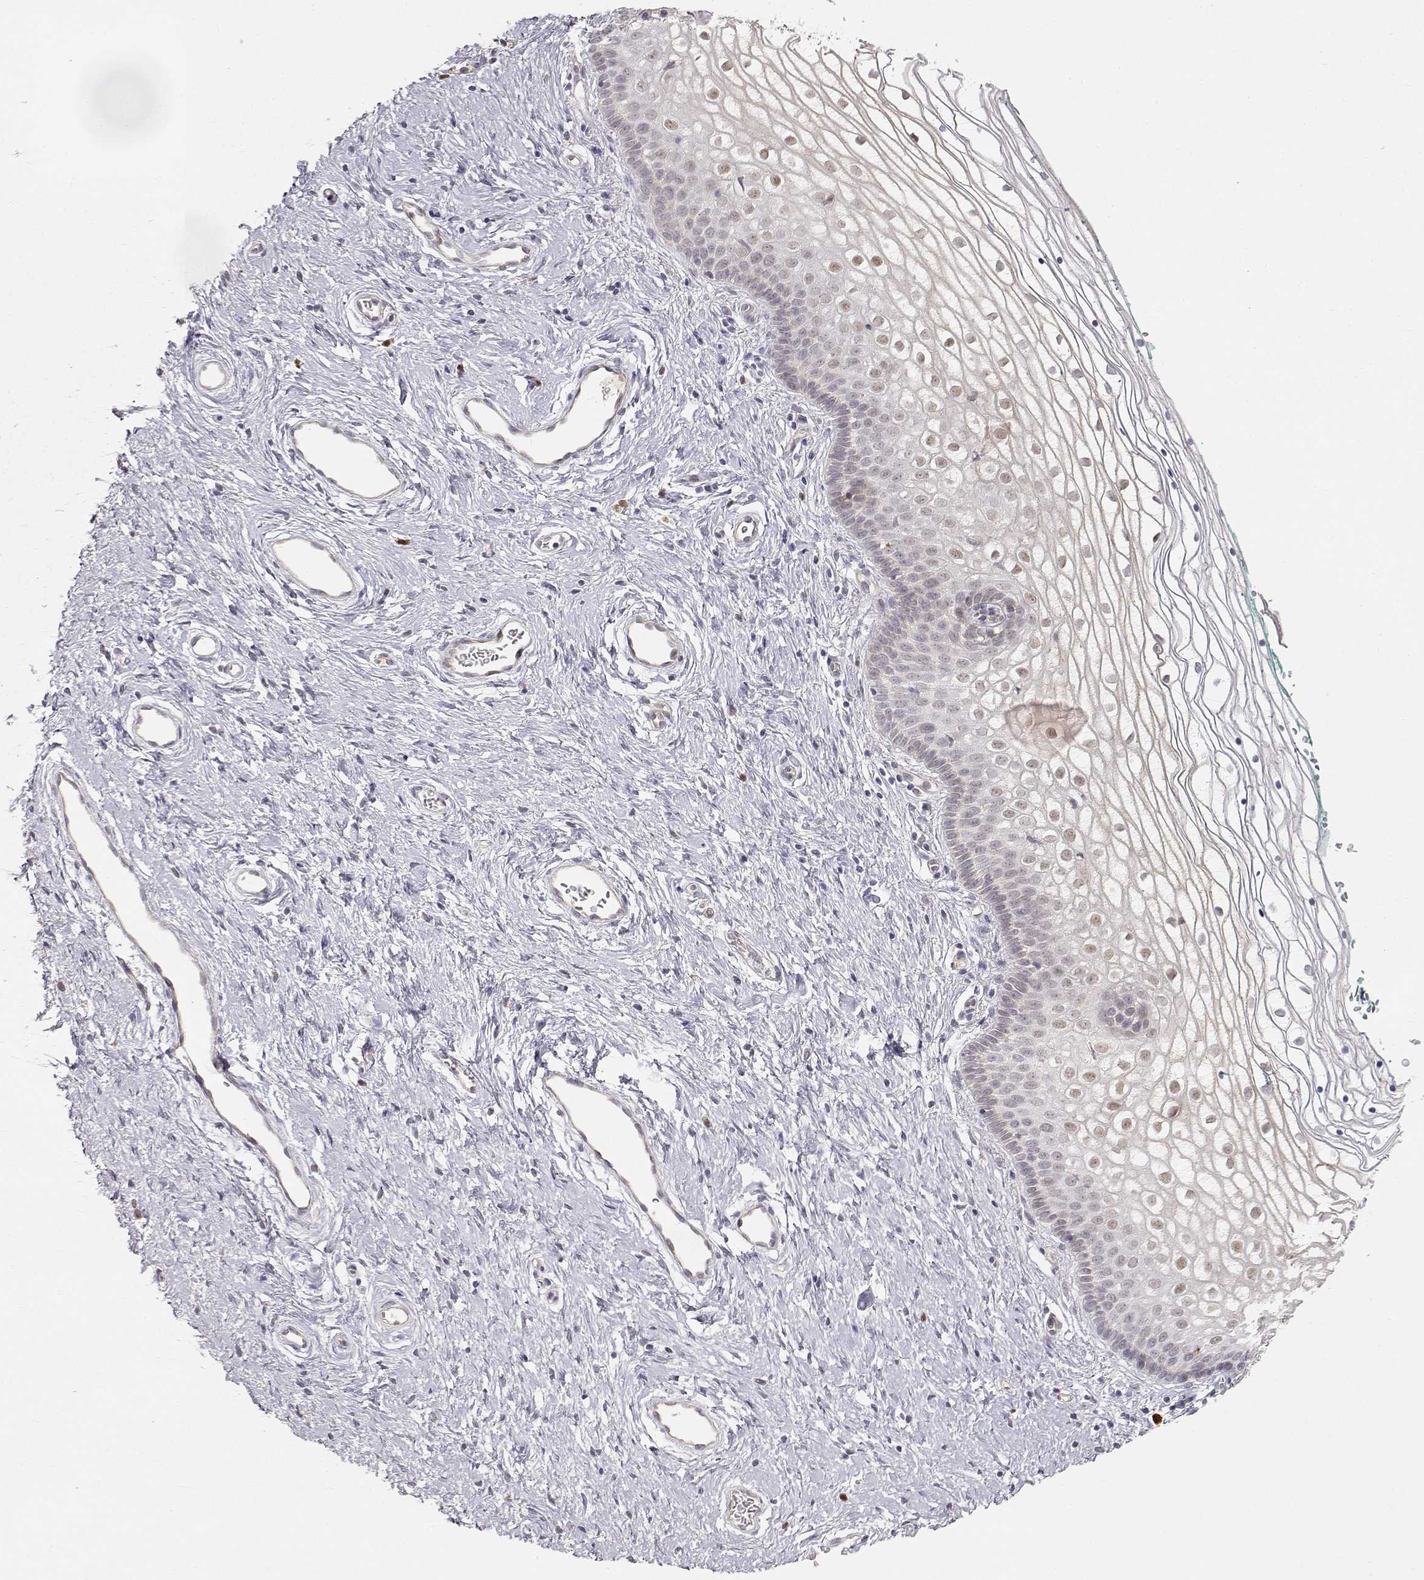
{"staining": {"intensity": "weak", "quantity": "<25%", "location": "nuclear"}, "tissue": "vagina", "cell_type": "Squamous epithelial cells", "image_type": "normal", "snomed": [{"axis": "morphology", "description": "Normal tissue, NOS"}, {"axis": "topography", "description": "Vagina"}], "caption": "DAB (3,3'-diaminobenzidine) immunohistochemical staining of benign human vagina exhibits no significant positivity in squamous epithelial cells.", "gene": "EAF2", "patient": {"sex": "female", "age": 36}}